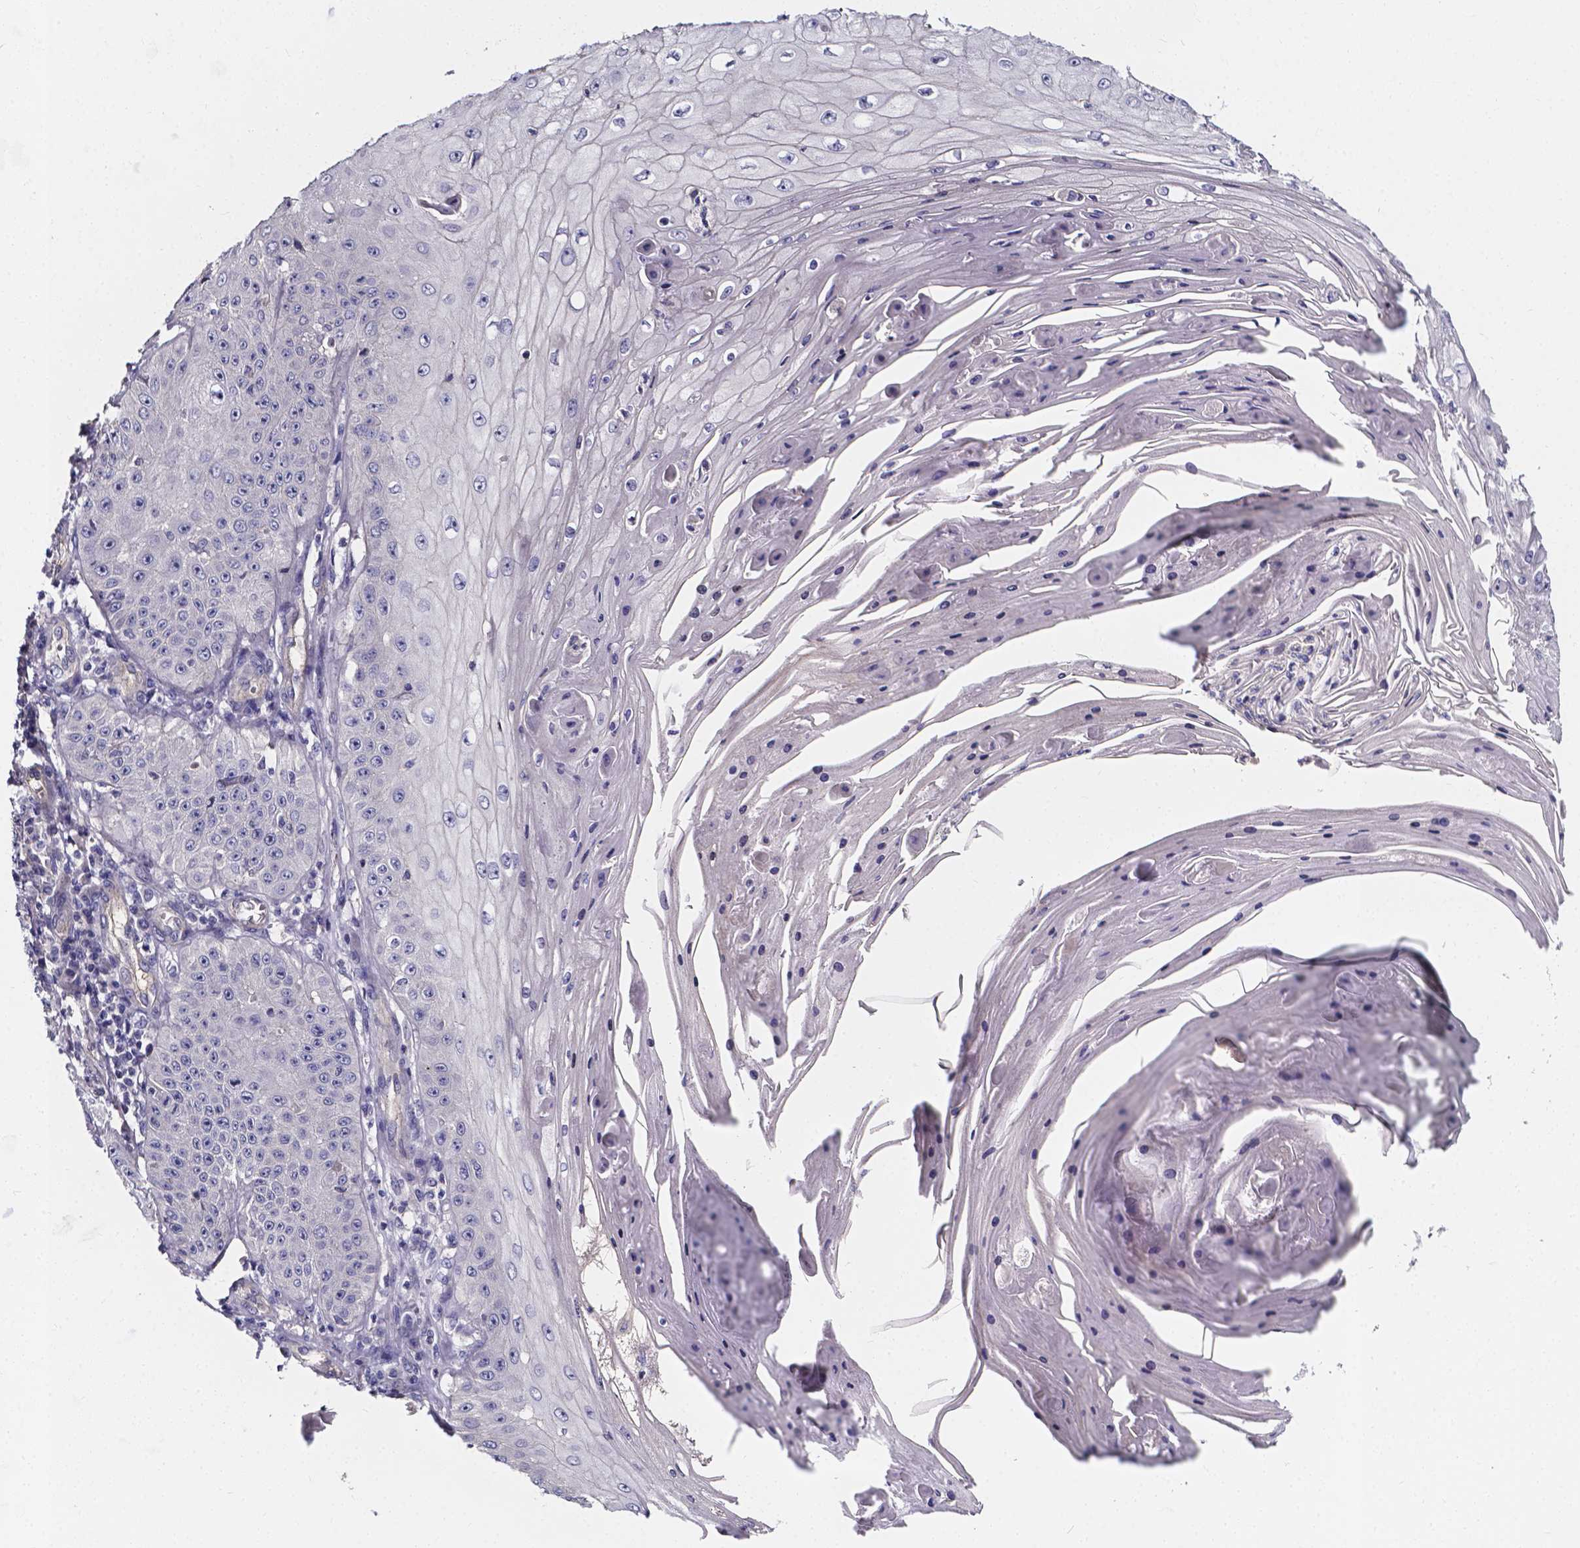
{"staining": {"intensity": "negative", "quantity": "none", "location": "none"}, "tissue": "skin cancer", "cell_type": "Tumor cells", "image_type": "cancer", "snomed": [{"axis": "morphology", "description": "Squamous cell carcinoma, NOS"}, {"axis": "topography", "description": "Skin"}], "caption": "A histopathology image of human skin cancer is negative for staining in tumor cells. (DAB IHC with hematoxylin counter stain).", "gene": "CACNG8", "patient": {"sex": "male", "age": 70}}